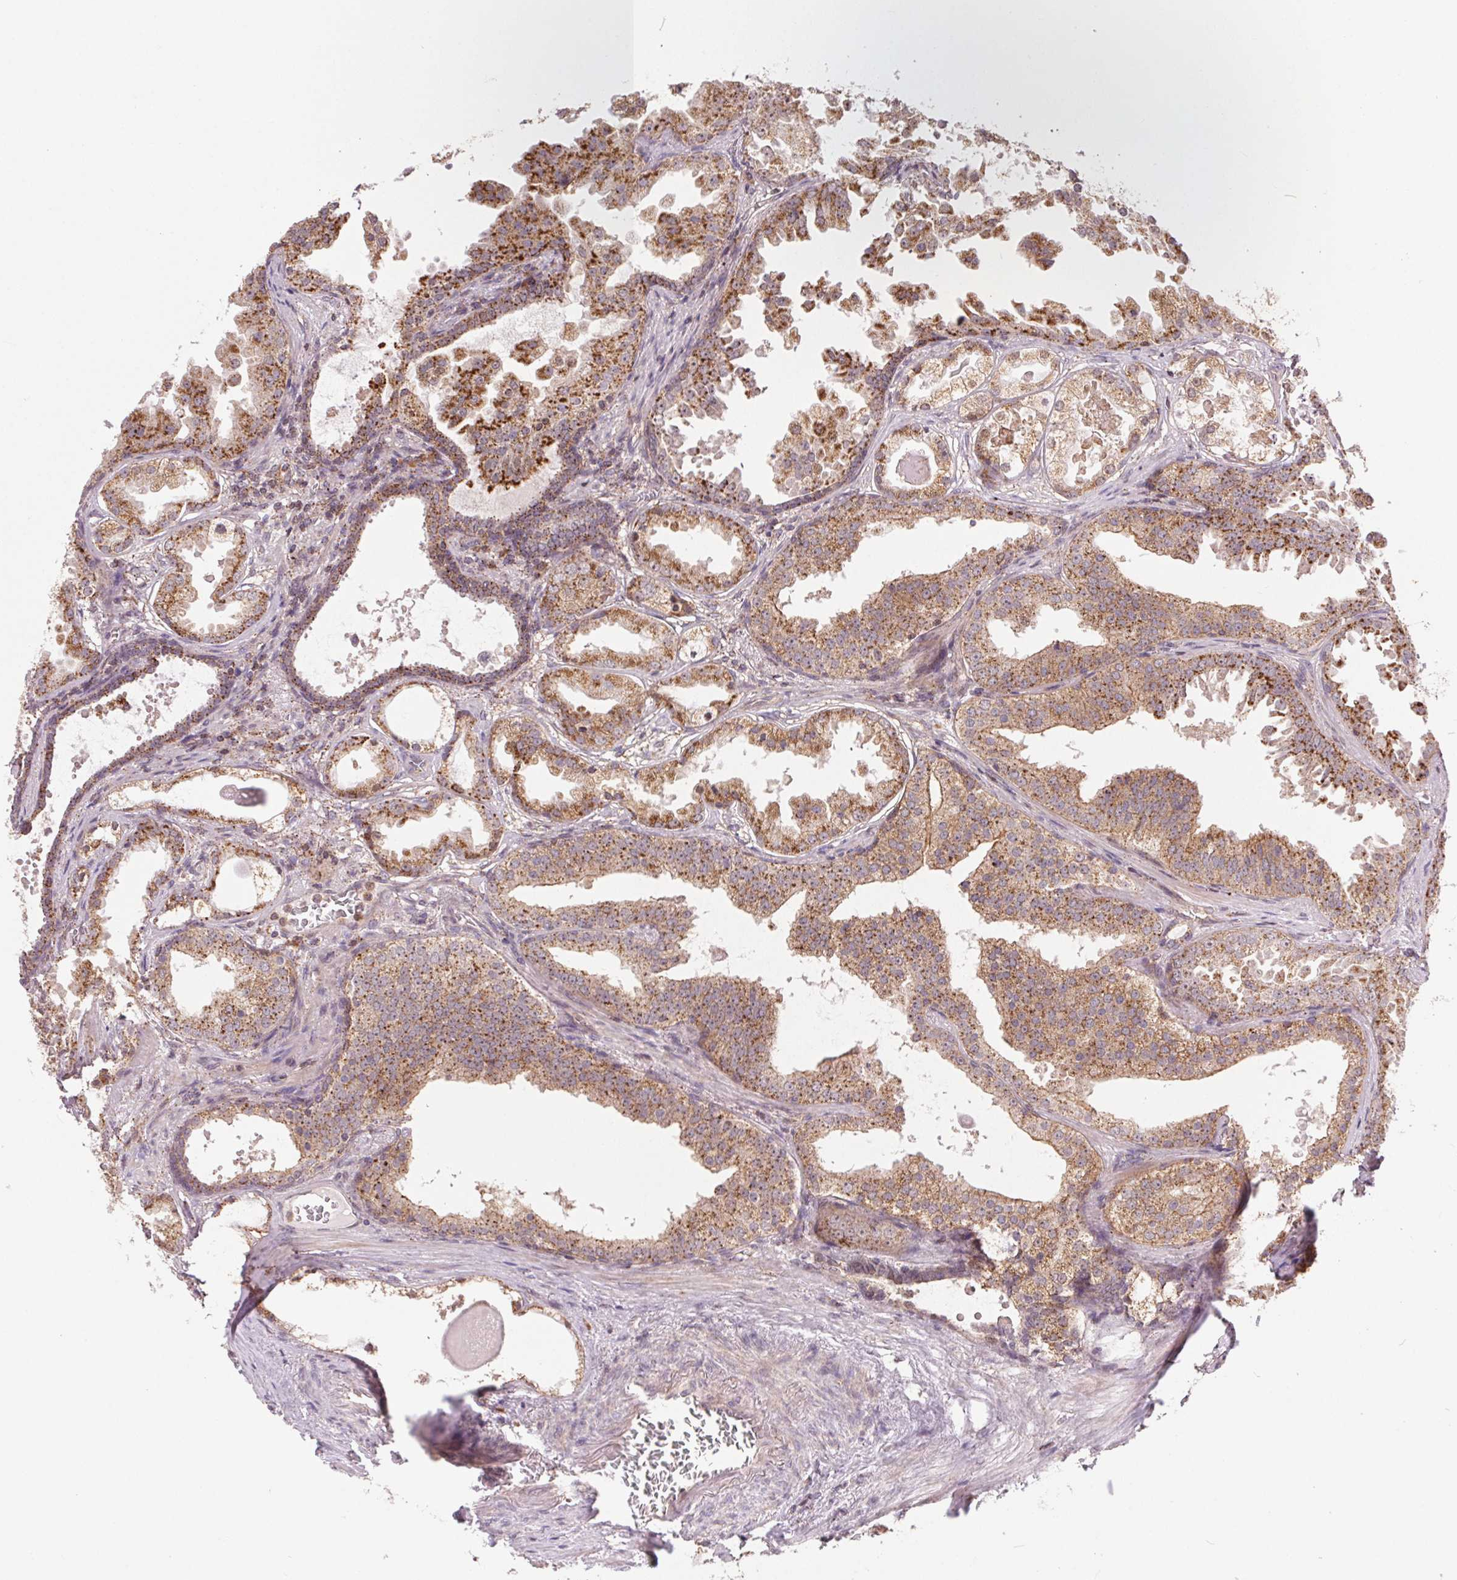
{"staining": {"intensity": "weak", "quantity": ">75%", "location": "cytoplasmic/membranous"}, "tissue": "prostate cancer", "cell_type": "Tumor cells", "image_type": "cancer", "snomed": [{"axis": "morphology", "description": "Adenocarcinoma, Low grade"}, {"axis": "topography", "description": "Prostate"}], "caption": "DAB (3,3'-diaminobenzidine) immunohistochemical staining of human prostate cancer shows weak cytoplasmic/membranous protein positivity in about >75% of tumor cells.", "gene": "CHMP4B", "patient": {"sex": "male", "age": 65}}